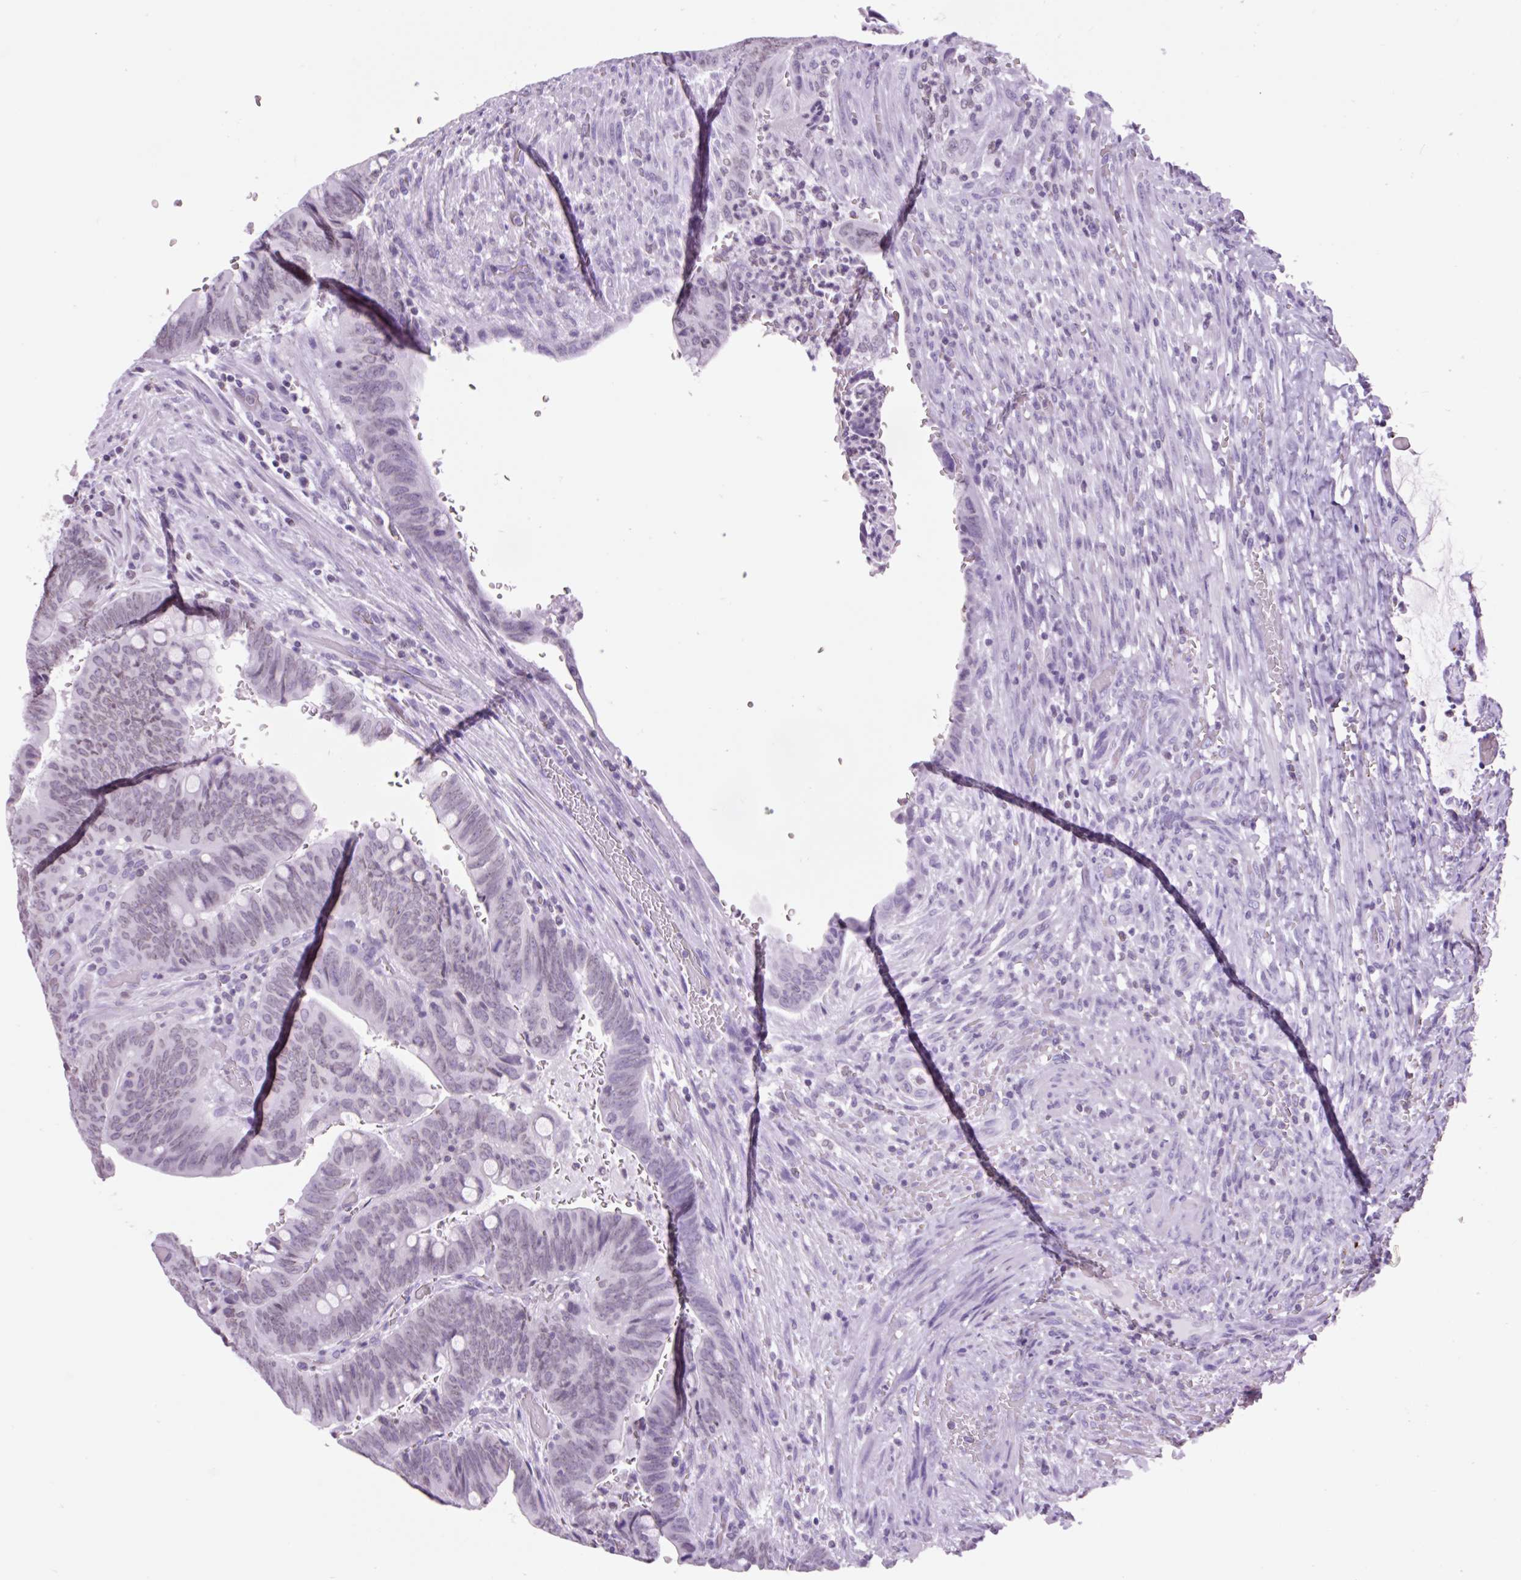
{"staining": {"intensity": "weak", "quantity": "<25%", "location": "cytoplasmic/membranous,nuclear"}, "tissue": "colorectal cancer", "cell_type": "Tumor cells", "image_type": "cancer", "snomed": [{"axis": "morphology", "description": "Normal tissue, NOS"}, {"axis": "morphology", "description": "Adenocarcinoma, NOS"}, {"axis": "topography", "description": "Rectum"}, {"axis": "topography", "description": "Peripheral nerve tissue"}], "caption": "Tumor cells show no significant staining in colorectal adenocarcinoma.", "gene": "VPREB1", "patient": {"sex": "male", "age": 92}}